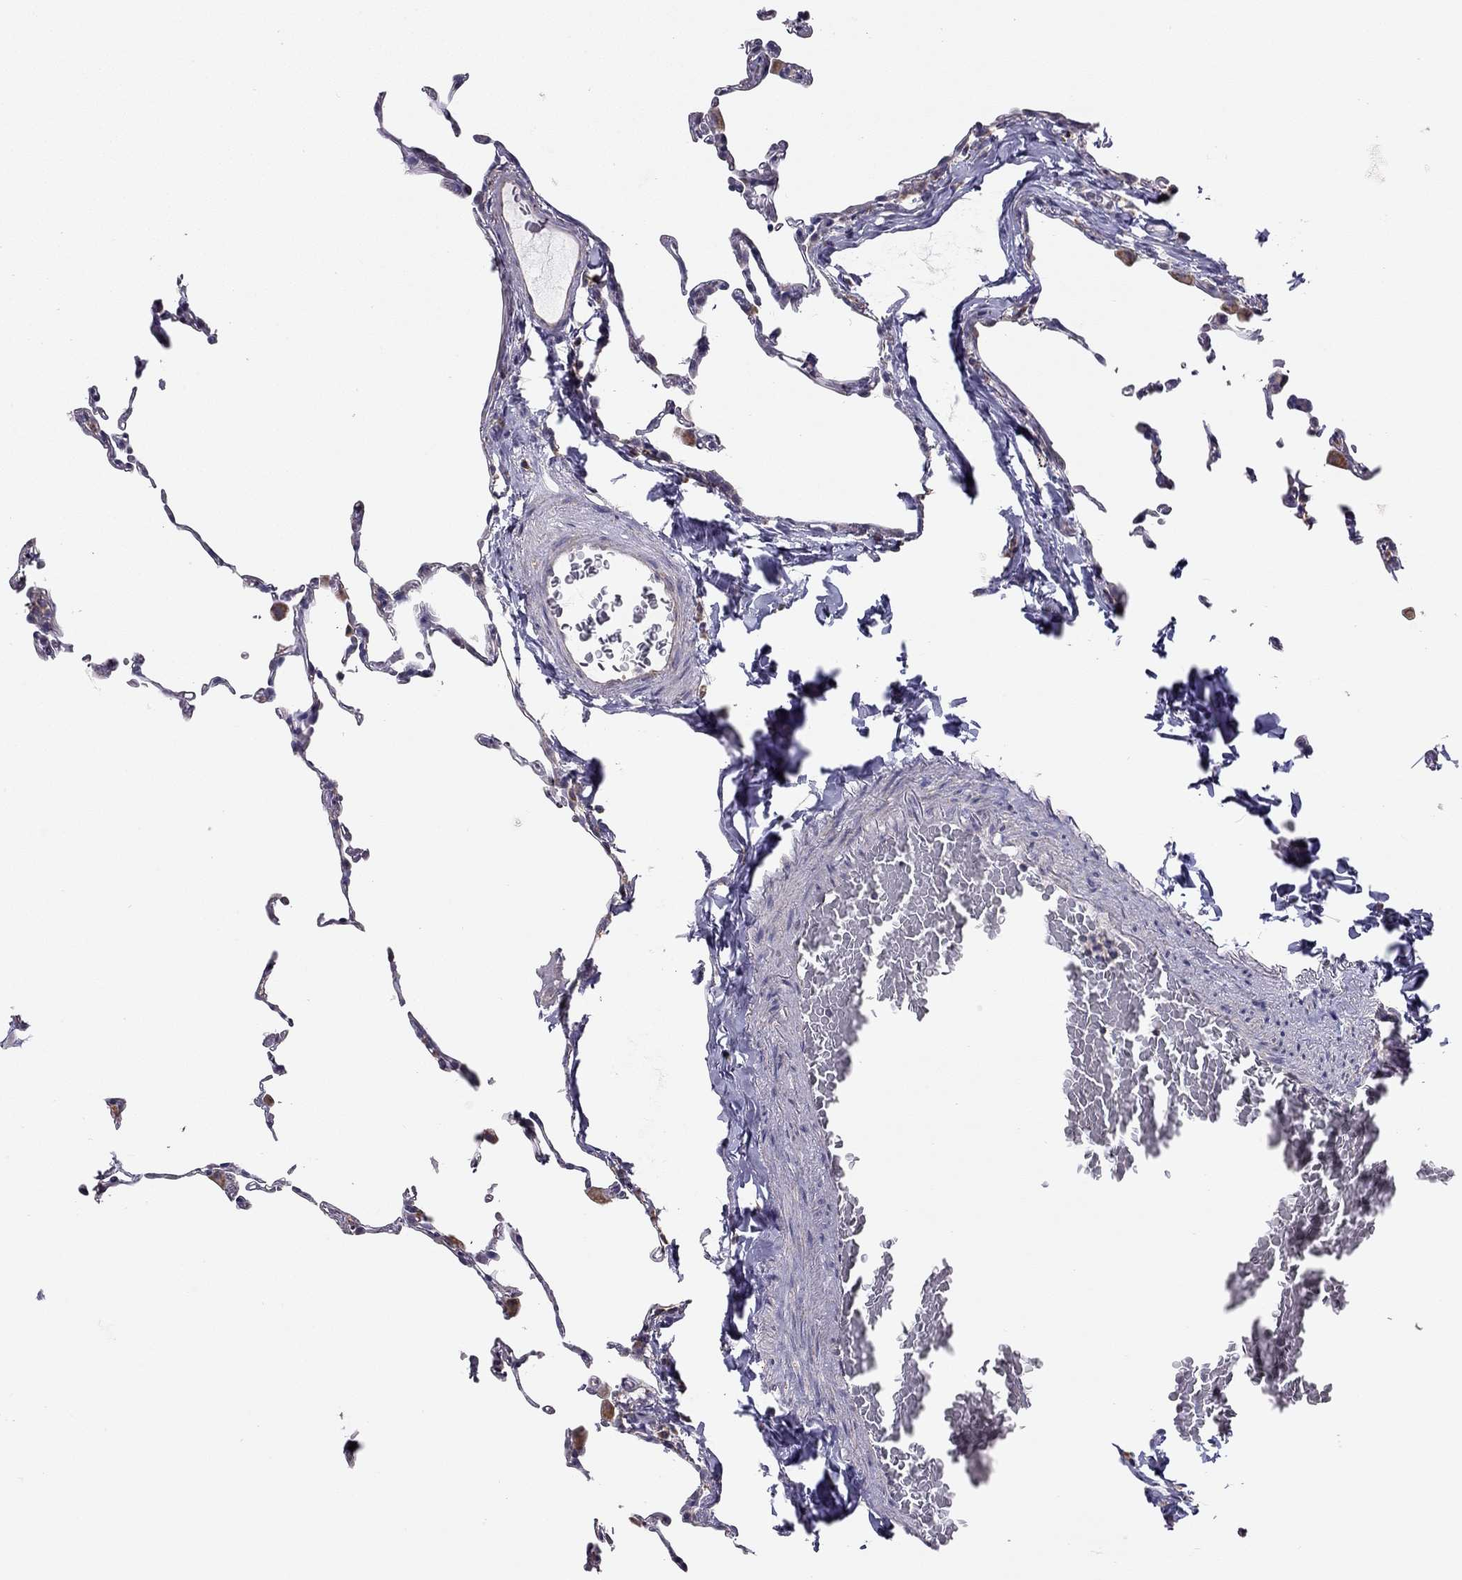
{"staining": {"intensity": "negative", "quantity": "none", "location": "none"}, "tissue": "lung", "cell_type": "Alveolar cells", "image_type": "normal", "snomed": [{"axis": "morphology", "description": "Normal tissue, NOS"}, {"axis": "topography", "description": "Lung"}], "caption": "Micrograph shows no significant protein staining in alveolar cells of normal lung. Nuclei are stained in blue.", "gene": "LRIT3", "patient": {"sex": "female", "age": 57}}